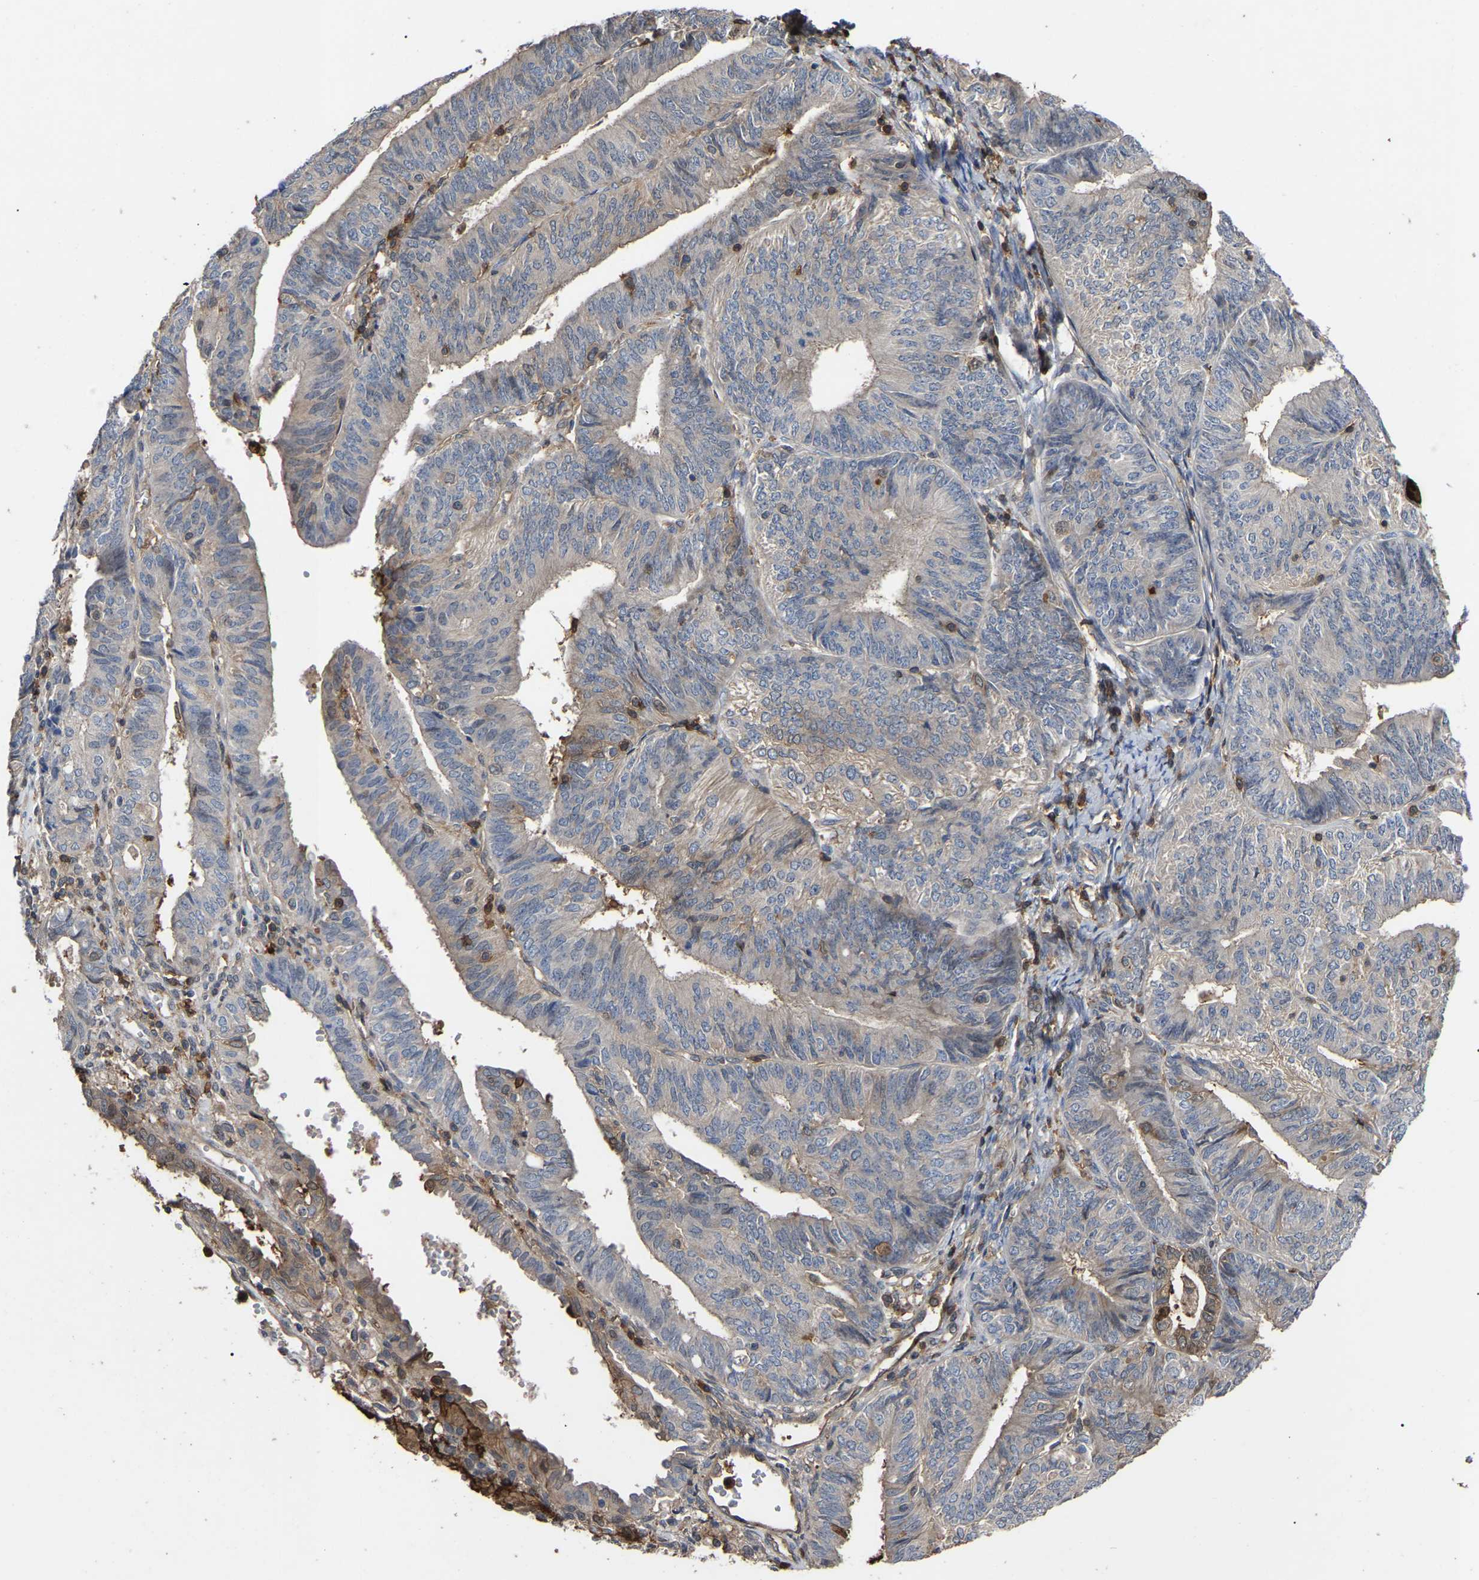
{"staining": {"intensity": "negative", "quantity": "none", "location": "none"}, "tissue": "endometrial cancer", "cell_type": "Tumor cells", "image_type": "cancer", "snomed": [{"axis": "morphology", "description": "Adenocarcinoma, NOS"}, {"axis": "topography", "description": "Endometrium"}], "caption": "Immunohistochemistry (IHC) photomicrograph of human endometrial cancer (adenocarcinoma) stained for a protein (brown), which displays no positivity in tumor cells.", "gene": "CIT", "patient": {"sex": "female", "age": 58}}